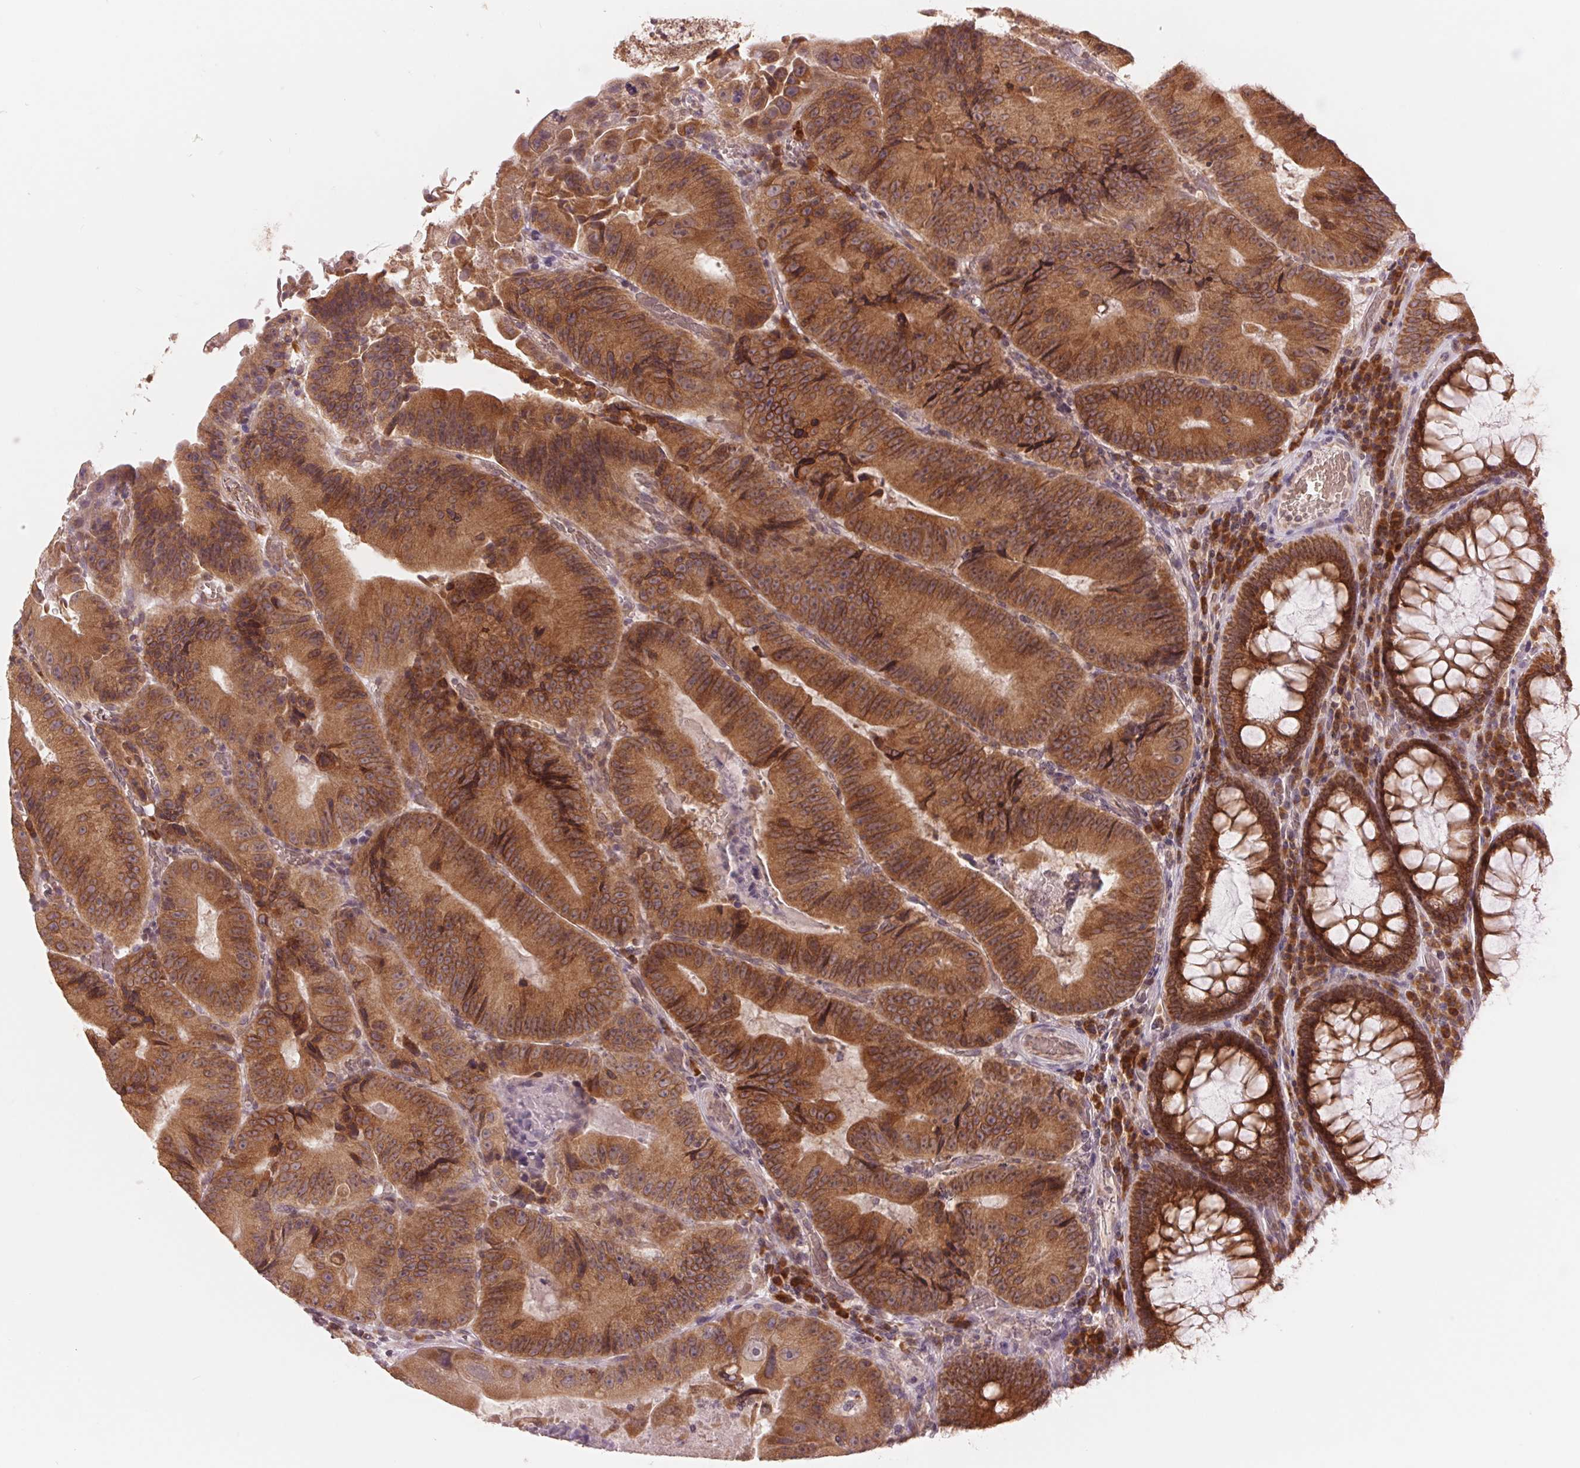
{"staining": {"intensity": "moderate", "quantity": ">75%", "location": "cytoplasmic/membranous"}, "tissue": "colorectal cancer", "cell_type": "Tumor cells", "image_type": "cancer", "snomed": [{"axis": "morphology", "description": "Adenocarcinoma, NOS"}, {"axis": "topography", "description": "Colon"}], "caption": "Immunohistochemical staining of human colorectal adenocarcinoma displays medium levels of moderate cytoplasmic/membranous positivity in approximately >75% of tumor cells. Immunohistochemistry (ihc) stains the protein in brown and the nuclei are stained blue.", "gene": "TECR", "patient": {"sex": "female", "age": 86}}